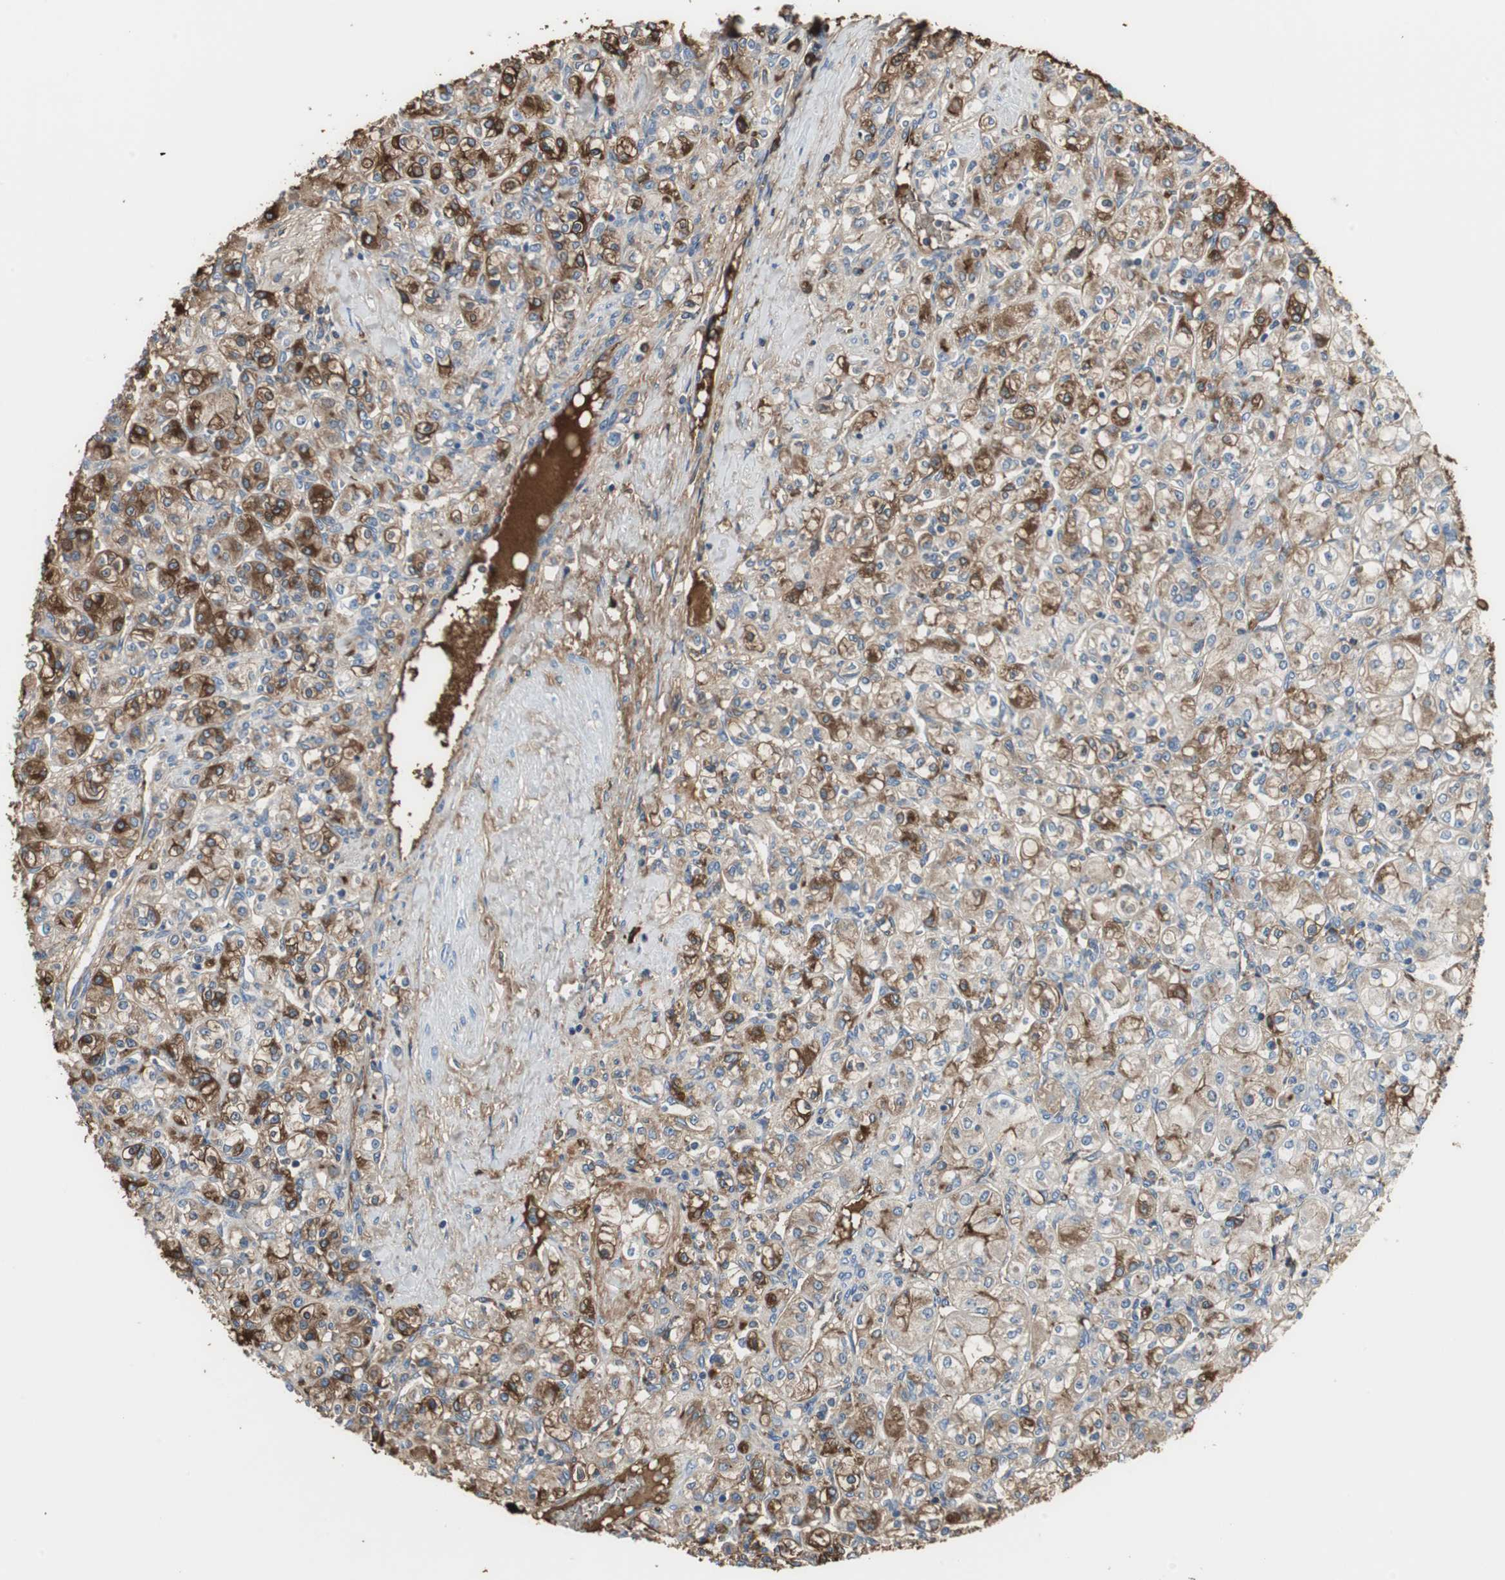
{"staining": {"intensity": "moderate", "quantity": "<25%", "location": "cytoplasmic/membranous"}, "tissue": "renal cancer", "cell_type": "Tumor cells", "image_type": "cancer", "snomed": [{"axis": "morphology", "description": "Adenocarcinoma, NOS"}, {"axis": "topography", "description": "Kidney"}], "caption": "Renal cancer (adenocarcinoma) tissue shows moderate cytoplasmic/membranous staining in about <25% of tumor cells", "gene": "IGHA1", "patient": {"sex": "male", "age": 77}}